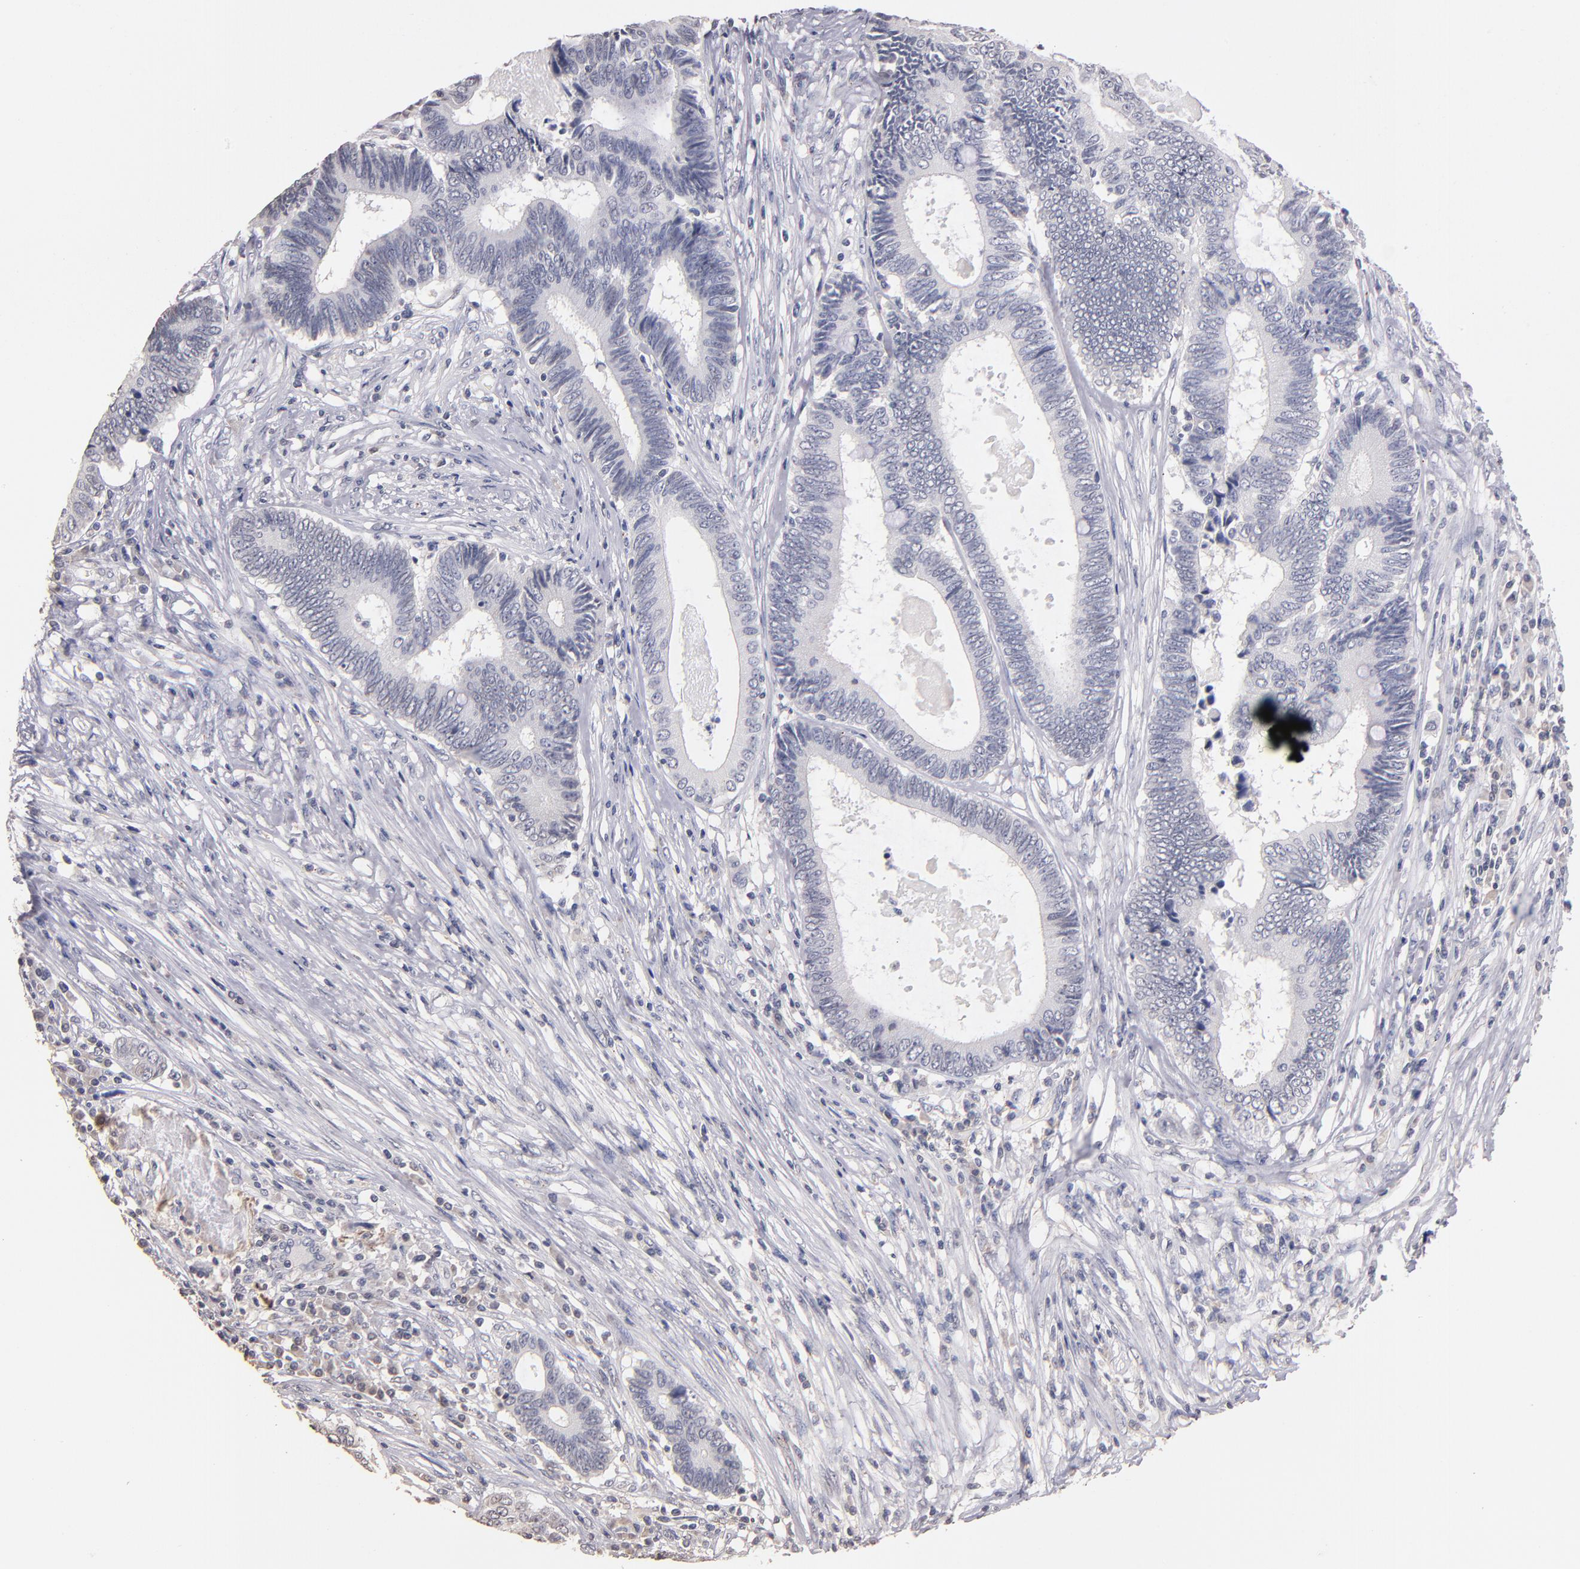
{"staining": {"intensity": "negative", "quantity": "none", "location": "none"}, "tissue": "colorectal cancer", "cell_type": "Tumor cells", "image_type": "cancer", "snomed": [{"axis": "morphology", "description": "Adenocarcinoma, NOS"}, {"axis": "topography", "description": "Colon"}], "caption": "IHC image of colorectal cancer stained for a protein (brown), which reveals no expression in tumor cells.", "gene": "SOX10", "patient": {"sex": "female", "age": 78}}